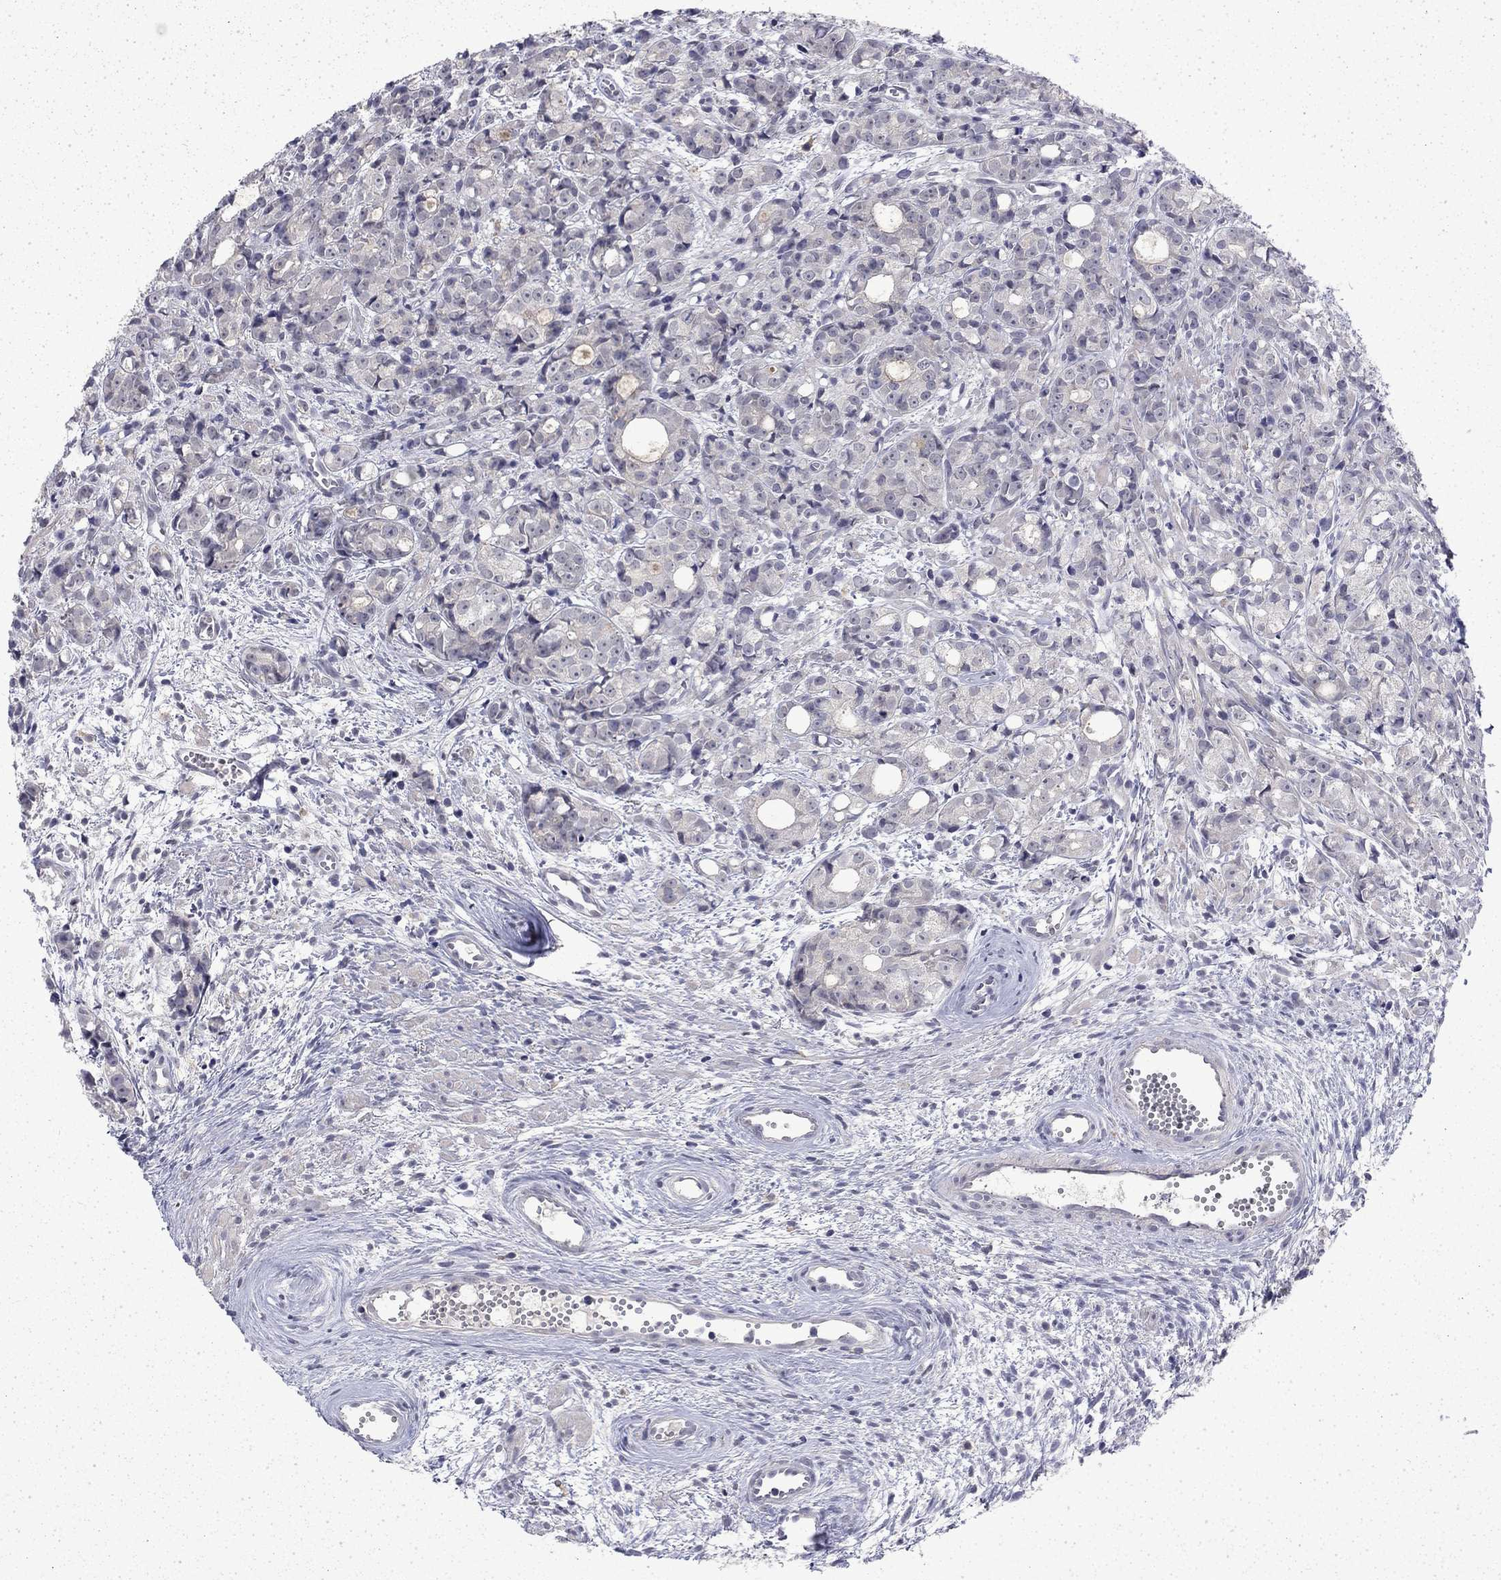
{"staining": {"intensity": "negative", "quantity": "none", "location": "none"}, "tissue": "prostate cancer", "cell_type": "Tumor cells", "image_type": "cancer", "snomed": [{"axis": "morphology", "description": "Adenocarcinoma, Medium grade"}, {"axis": "topography", "description": "Prostate"}], "caption": "DAB (3,3'-diaminobenzidine) immunohistochemical staining of human prostate cancer demonstrates no significant expression in tumor cells.", "gene": "CHAT", "patient": {"sex": "male", "age": 74}}